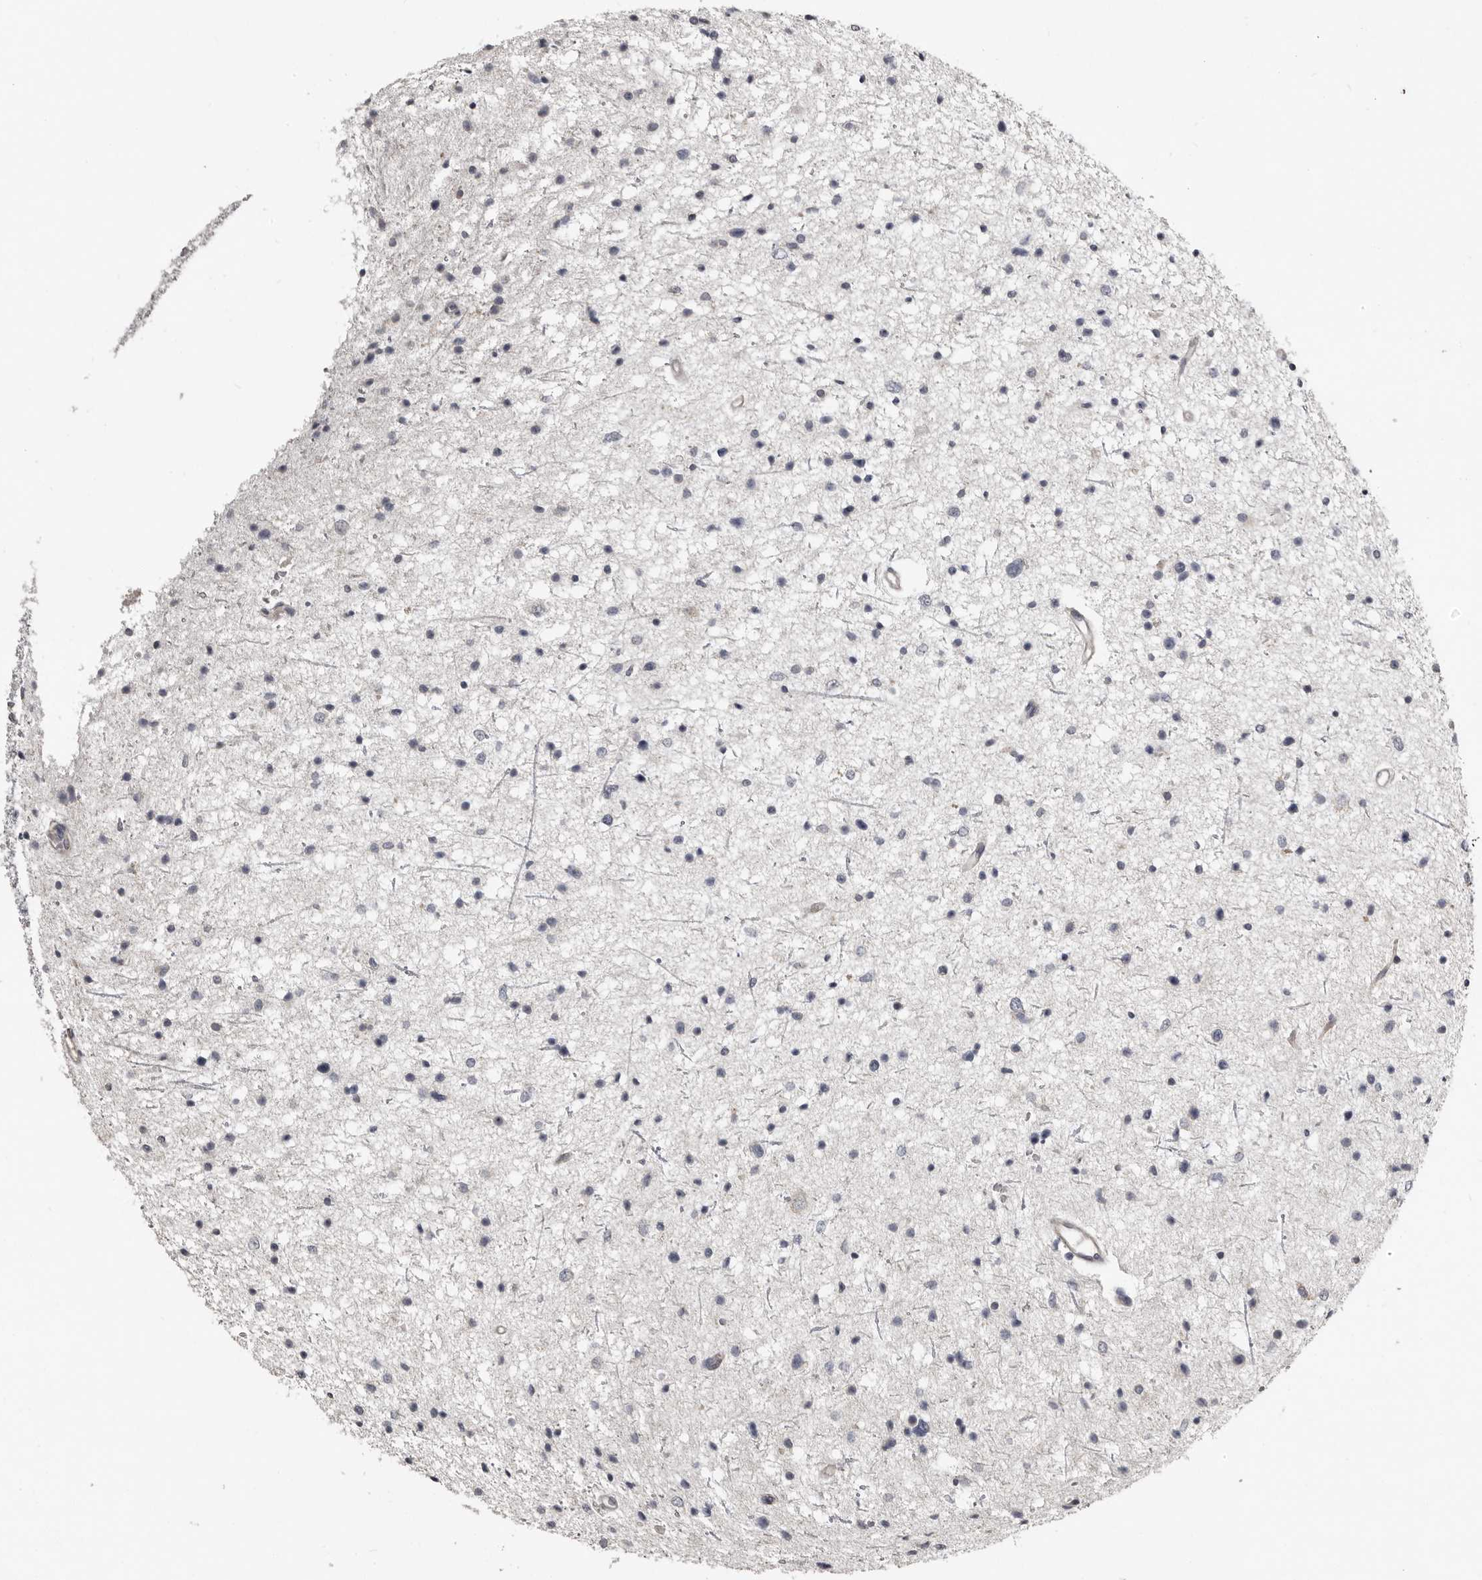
{"staining": {"intensity": "negative", "quantity": "none", "location": "none"}, "tissue": "glioma", "cell_type": "Tumor cells", "image_type": "cancer", "snomed": [{"axis": "morphology", "description": "Glioma, malignant, Low grade"}, {"axis": "topography", "description": "Brain"}], "caption": "Immunohistochemical staining of human malignant glioma (low-grade) exhibits no significant expression in tumor cells. Nuclei are stained in blue.", "gene": "KCNJ8", "patient": {"sex": "female", "age": 37}}